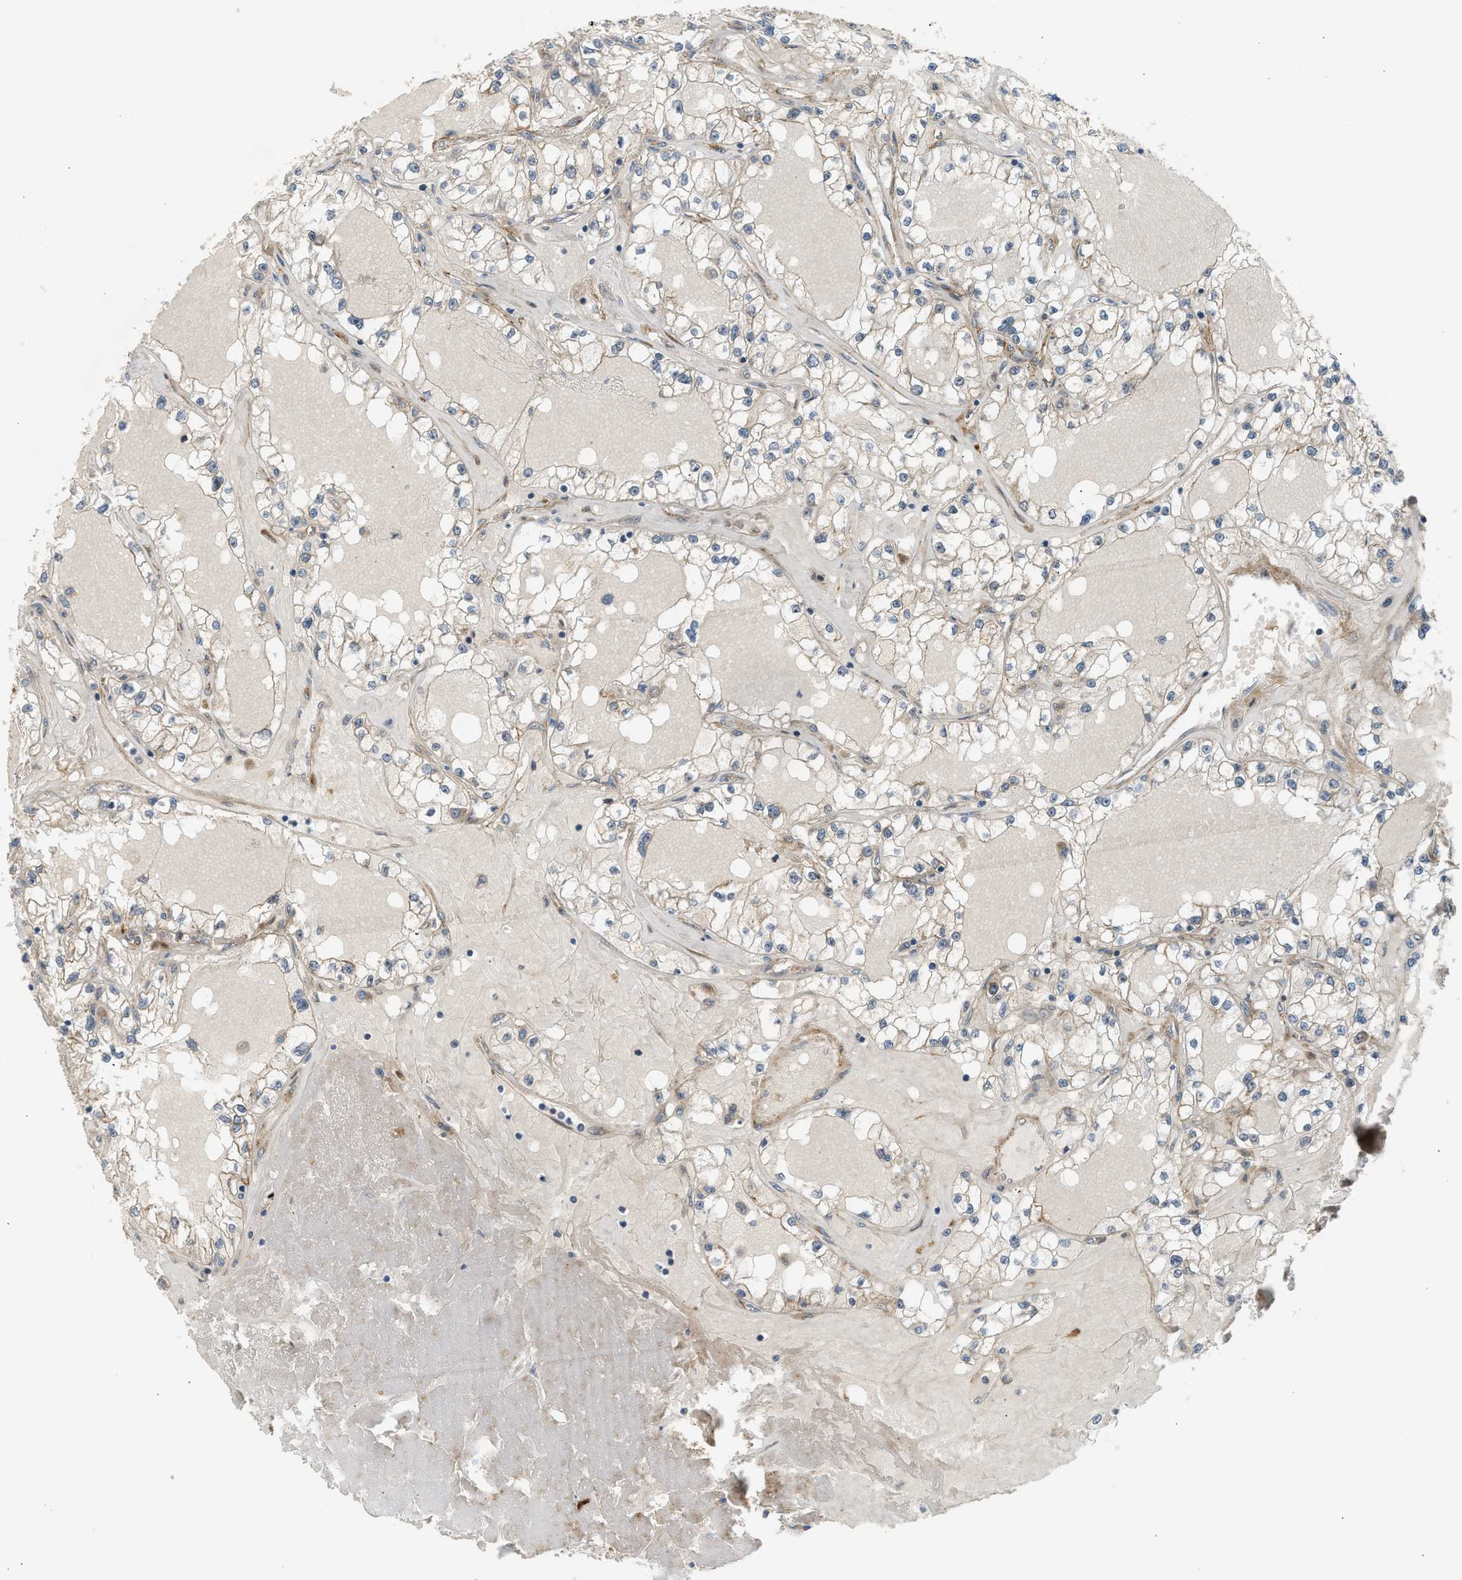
{"staining": {"intensity": "negative", "quantity": "none", "location": "none"}, "tissue": "renal cancer", "cell_type": "Tumor cells", "image_type": "cancer", "snomed": [{"axis": "morphology", "description": "Adenocarcinoma, NOS"}, {"axis": "topography", "description": "Kidney"}], "caption": "IHC of renal cancer (adenocarcinoma) demonstrates no expression in tumor cells.", "gene": "EDNRA", "patient": {"sex": "male", "age": 56}}